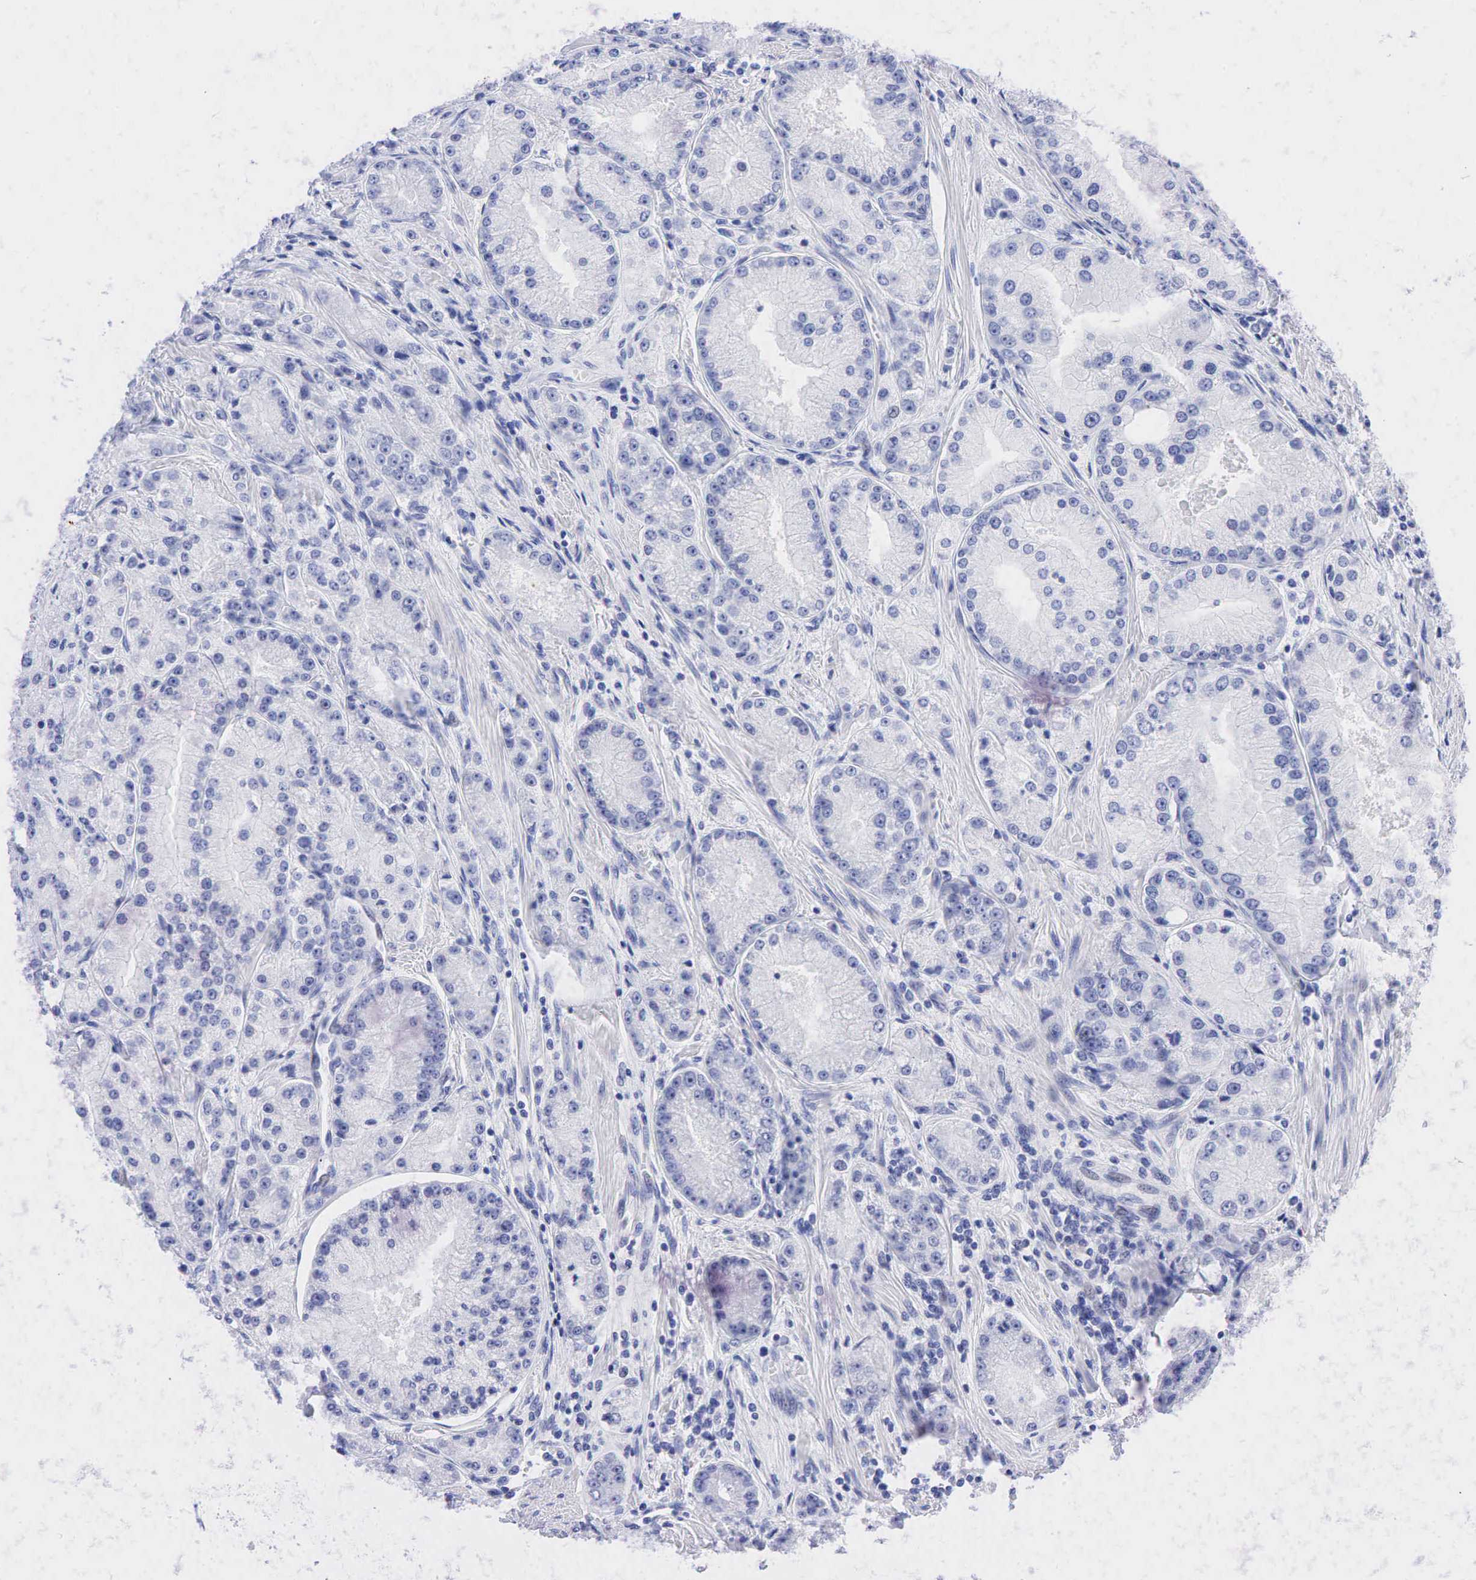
{"staining": {"intensity": "negative", "quantity": "none", "location": "none"}, "tissue": "prostate cancer", "cell_type": "Tumor cells", "image_type": "cancer", "snomed": [{"axis": "morphology", "description": "Adenocarcinoma, Medium grade"}, {"axis": "topography", "description": "Prostate"}], "caption": "This is a histopathology image of immunohistochemistry (IHC) staining of medium-grade adenocarcinoma (prostate), which shows no staining in tumor cells.", "gene": "NKX2-1", "patient": {"sex": "male", "age": 72}}